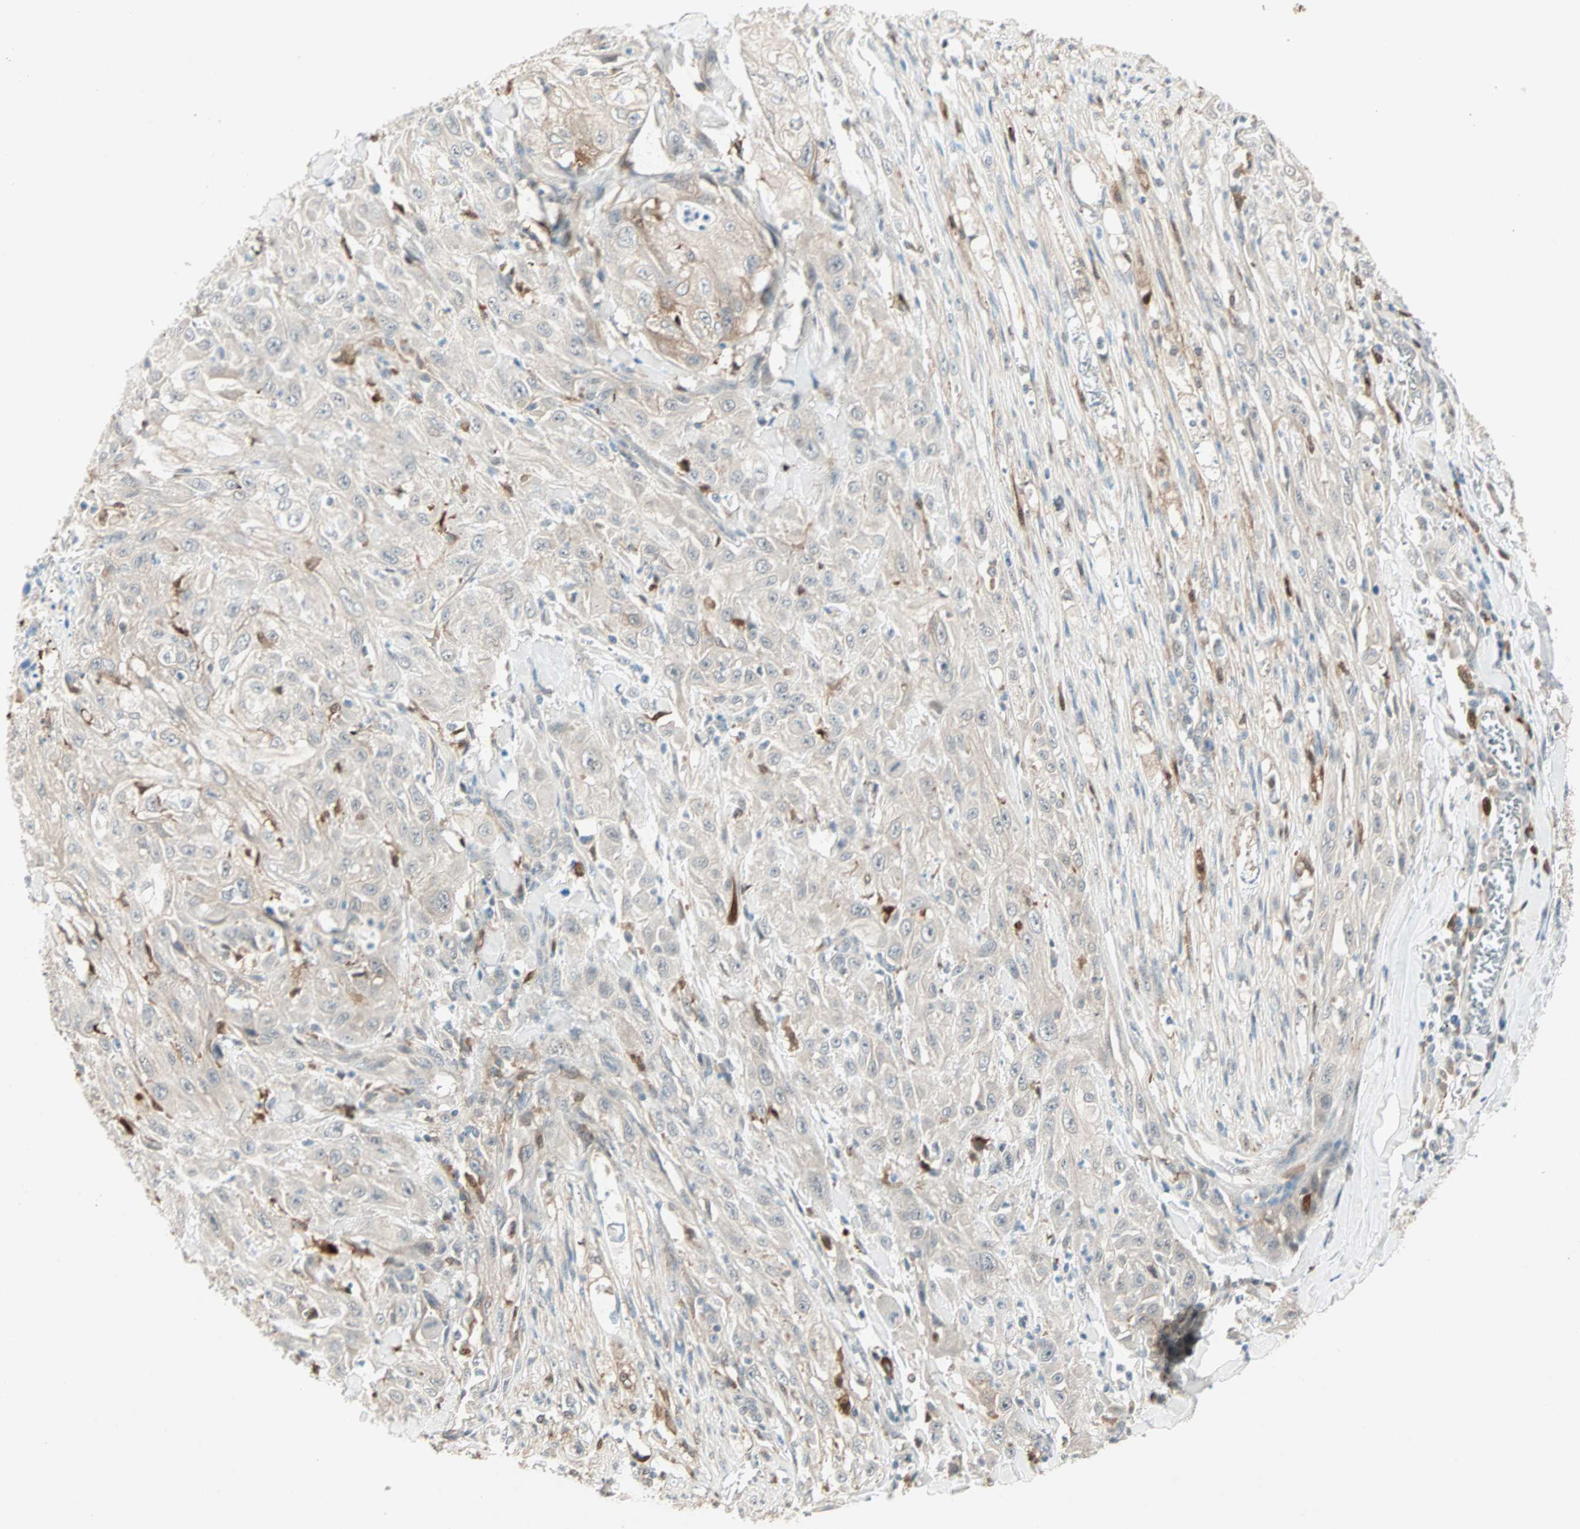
{"staining": {"intensity": "weak", "quantity": "25%-75%", "location": "cytoplasmic/membranous"}, "tissue": "skin cancer", "cell_type": "Tumor cells", "image_type": "cancer", "snomed": [{"axis": "morphology", "description": "Squamous cell carcinoma, NOS"}, {"axis": "morphology", "description": "Squamous cell carcinoma, metastatic, NOS"}, {"axis": "topography", "description": "Skin"}, {"axis": "topography", "description": "Lymph node"}], "caption": "Skin cancer (squamous cell carcinoma) stained with IHC exhibits weak cytoplasmic/membranous positivity in about 25%-75% of tumor cells.", "gene": "RTL6", "patient": {"sex": "male", "age": 75}}